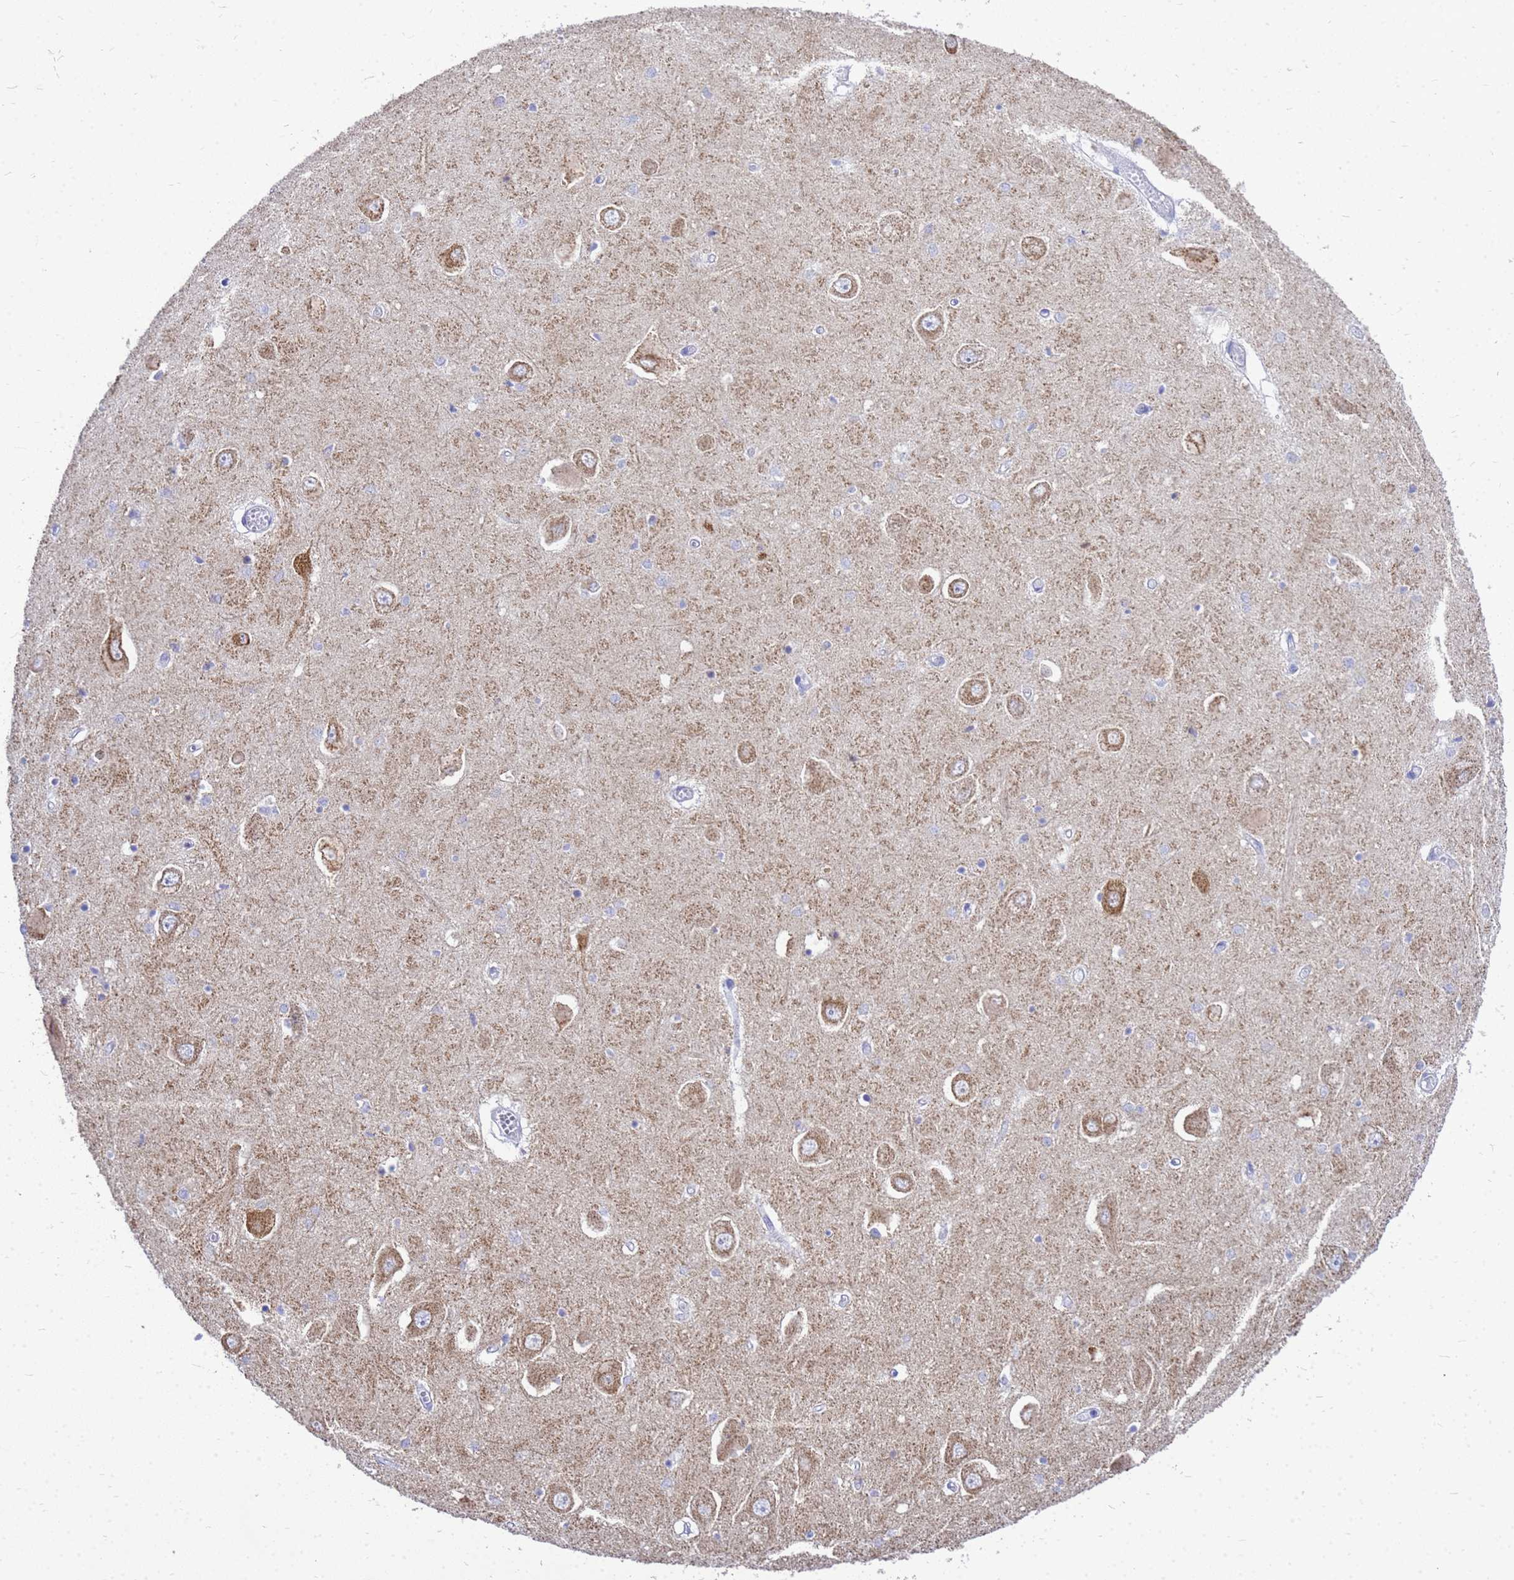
{"staining": {"intensity": "negative", "quantity": "none", "location": "none"}, "tissue": "hippocampus", "cell_type": "Glial cells", "image_type": "normal", "snomed": [{"axis": "morphology", "description": "Normal tissue, NOS"}, {"axis": "topography", "description": "Hippocampus"}], "caption": "Immunohistochemistry of unremarkable hippocampus shows no positivity in glial cells.", "gene": "OR52E2", "patient": {"sex": "male", "age": 70}}